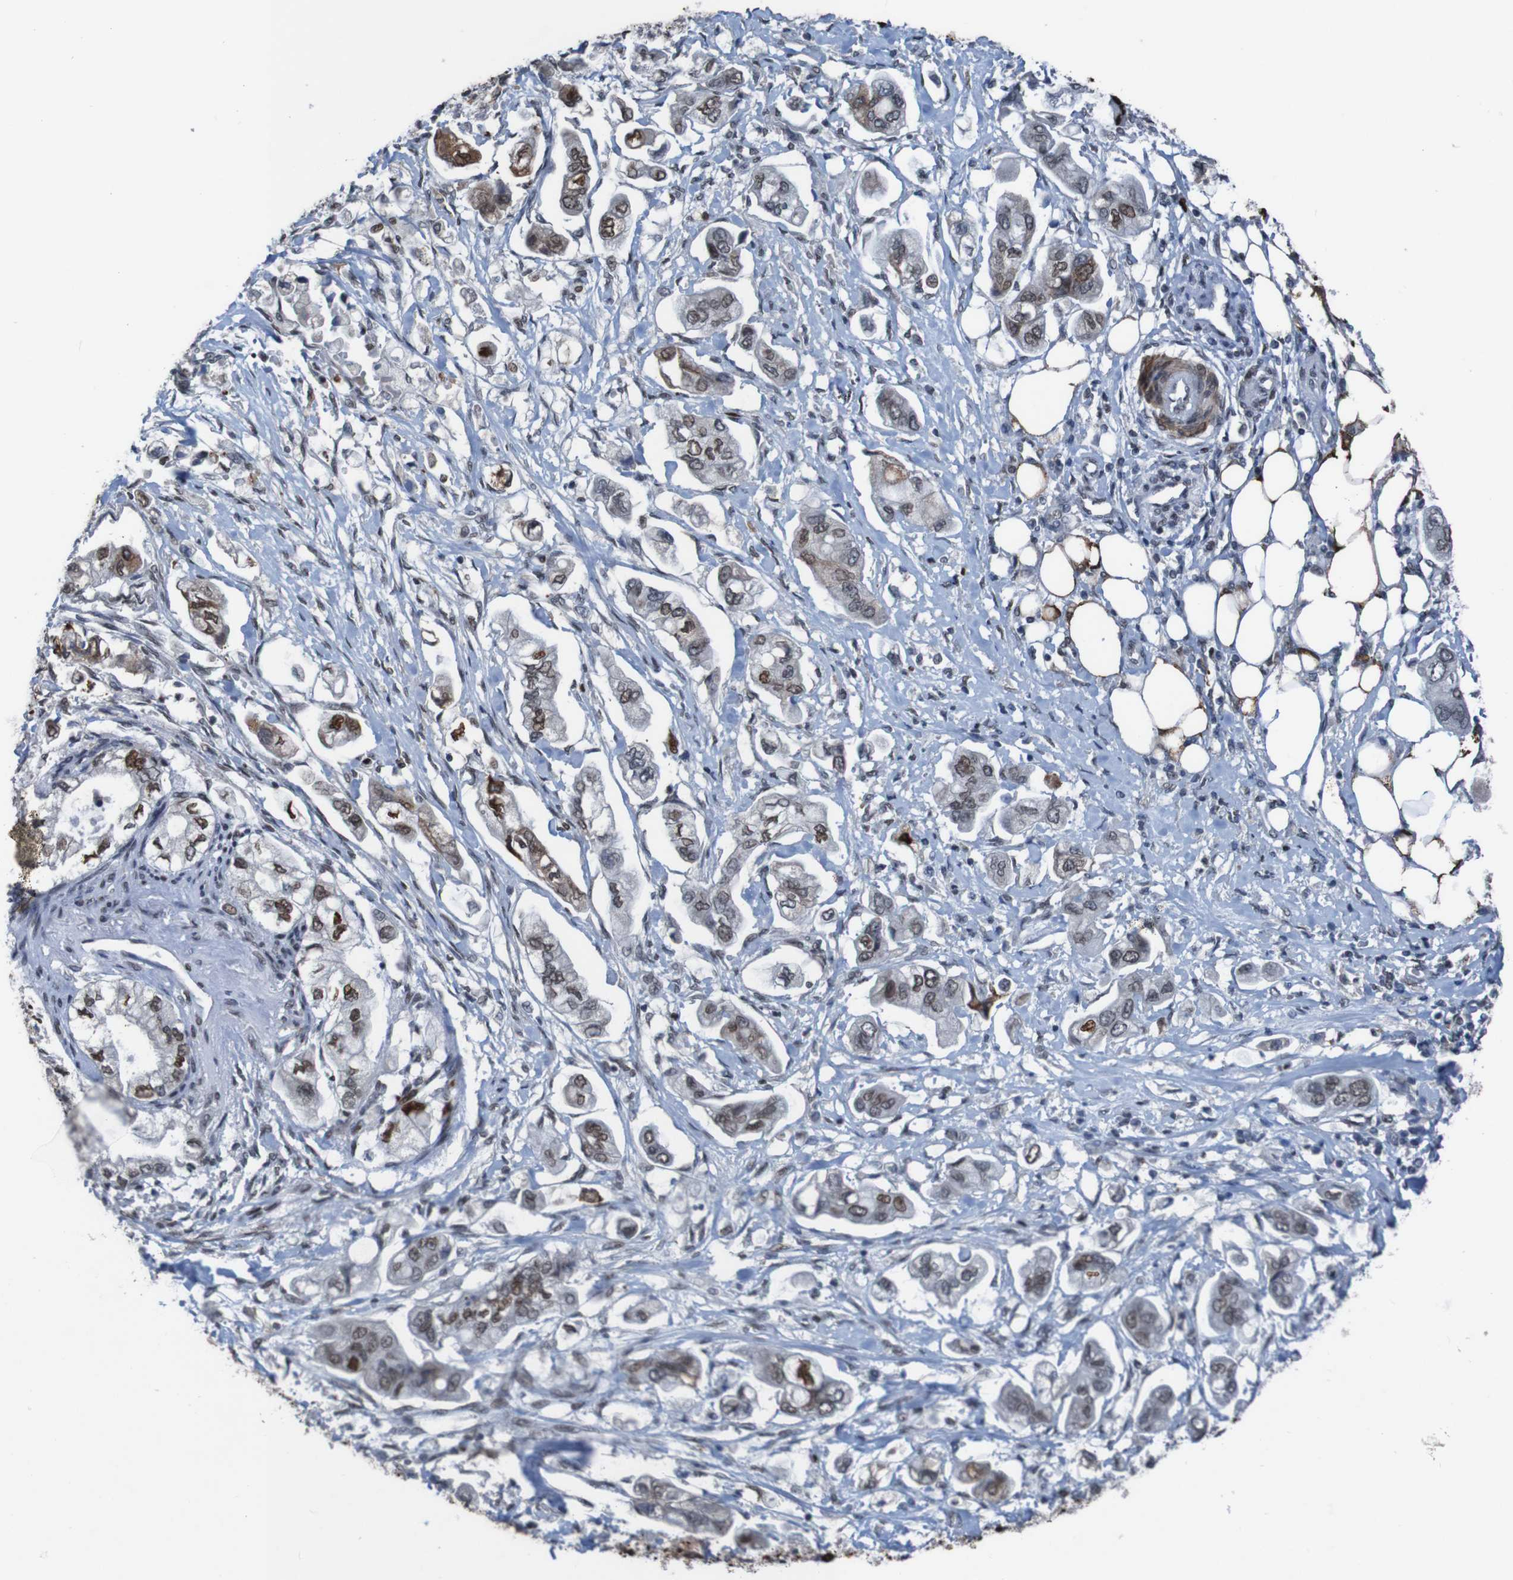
{"staining": {"intensity": "strong", "quantity": "25%-75%", "location": "cytoplasmic/membranous,nuclear"}, "tissue": "stomach cancer", "cell_type": "Tumor cells", "image_type": "cancer", "snomed": [{"axis": "morphology", "description": "Adenocarcinoma, NOS"}, {"axis": "topography", "description": "Stomach"}], "caption": "A high-resolution micrograph shows immunohistochemistry staining of stomach cancer (adenocarcinoma), which exhibits strong cytoplasmic/membranous and nuclear expression in approximately 25%-75% of tumor cells. (IHC, brightfield microscopy, high magnification).", "gene": "PHF2", "patient": {"sex": "male", "age": 62}}